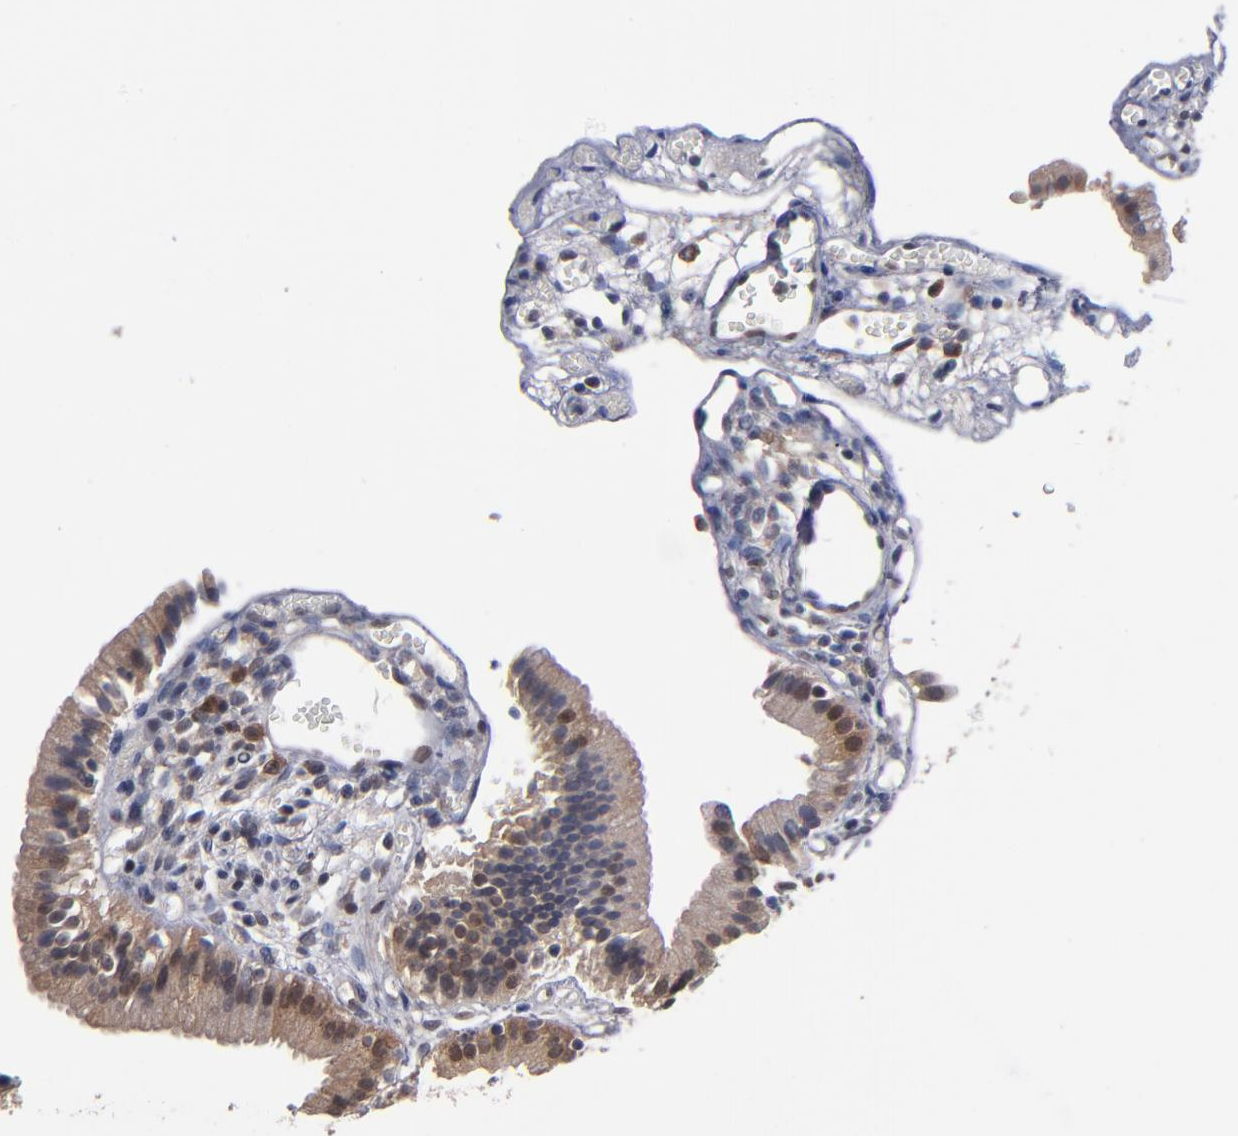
{"staining": {"intensity": "strong", "quantity": ">75%", "location": "cytoplasmic/membranous"}, "tissue": "gallbladder", "cell_type": "Glandular cells", "image_type": "normal", "snomed": [{"axis": "morphology", "description": "Normal tissue, NOS"}, {"axis": "topography", "description": "Gallbladder"}], "caption": "Immunohistochemical staining of normal human gallbladder shows >75% levels of strong cytoplasmic/membranous protein positivity in approximately >75% of glandular cells.", "gene": "ALG13", "patient": {"sex": "male", "age": 65}}